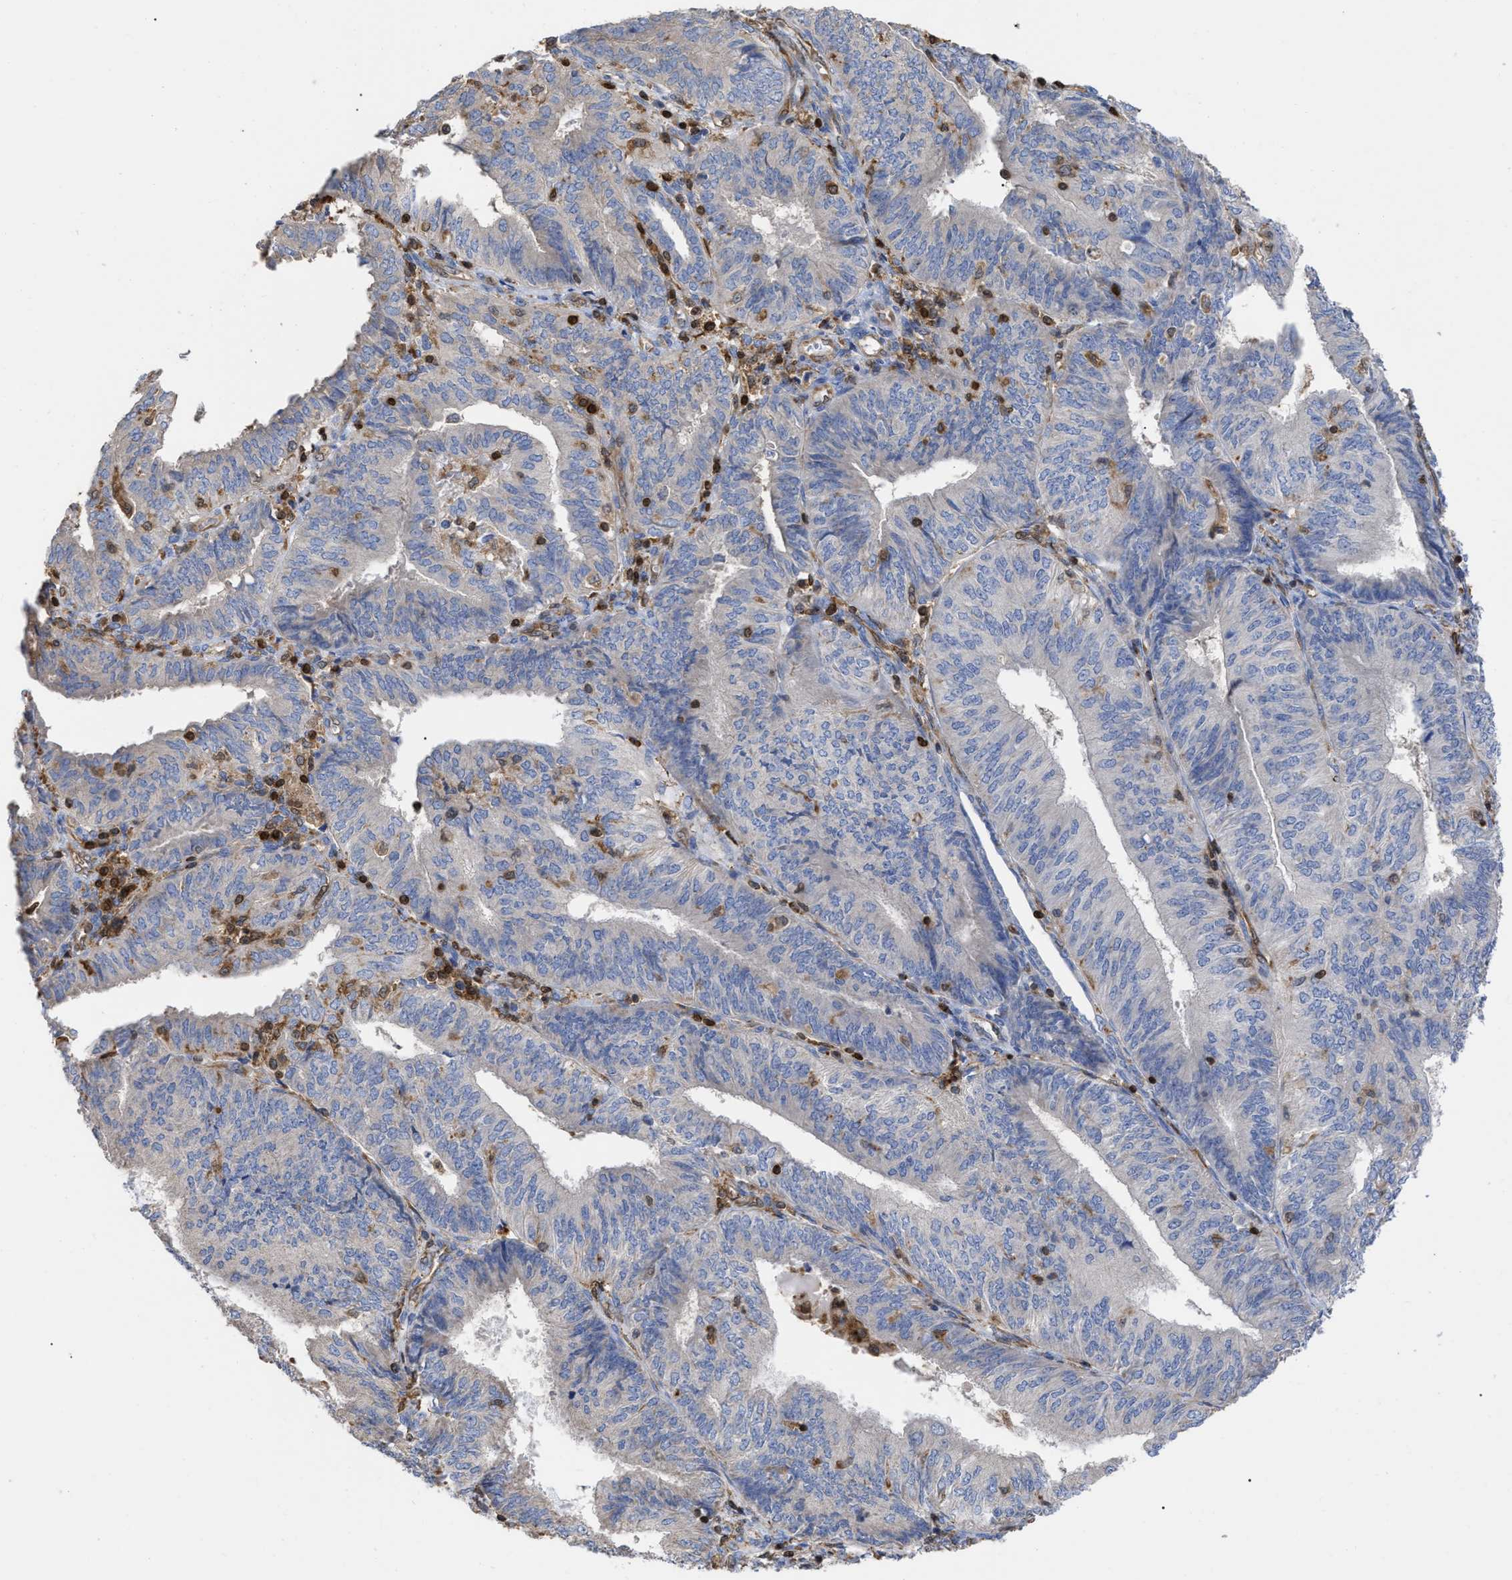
{"staining": {"intensity": "negative", "quantity": "none", "location": "none"}, "tissue": "endometrial cancer", "cell_type": "Tumor cells", "image_type": "cancer", "snomed": [{"axis": "morphology", "description": "Adenocarcinoma, NOS"}, {"axis": "topography", "description": "Endometrium"}], "caption": "Human endometrial cancer (adenocarcinoma) stained for a protein using IHC exhibits no positivity in tumor cells.", "gene": "GIMAP4", "patient": {"sex": "female", "age": 58}}